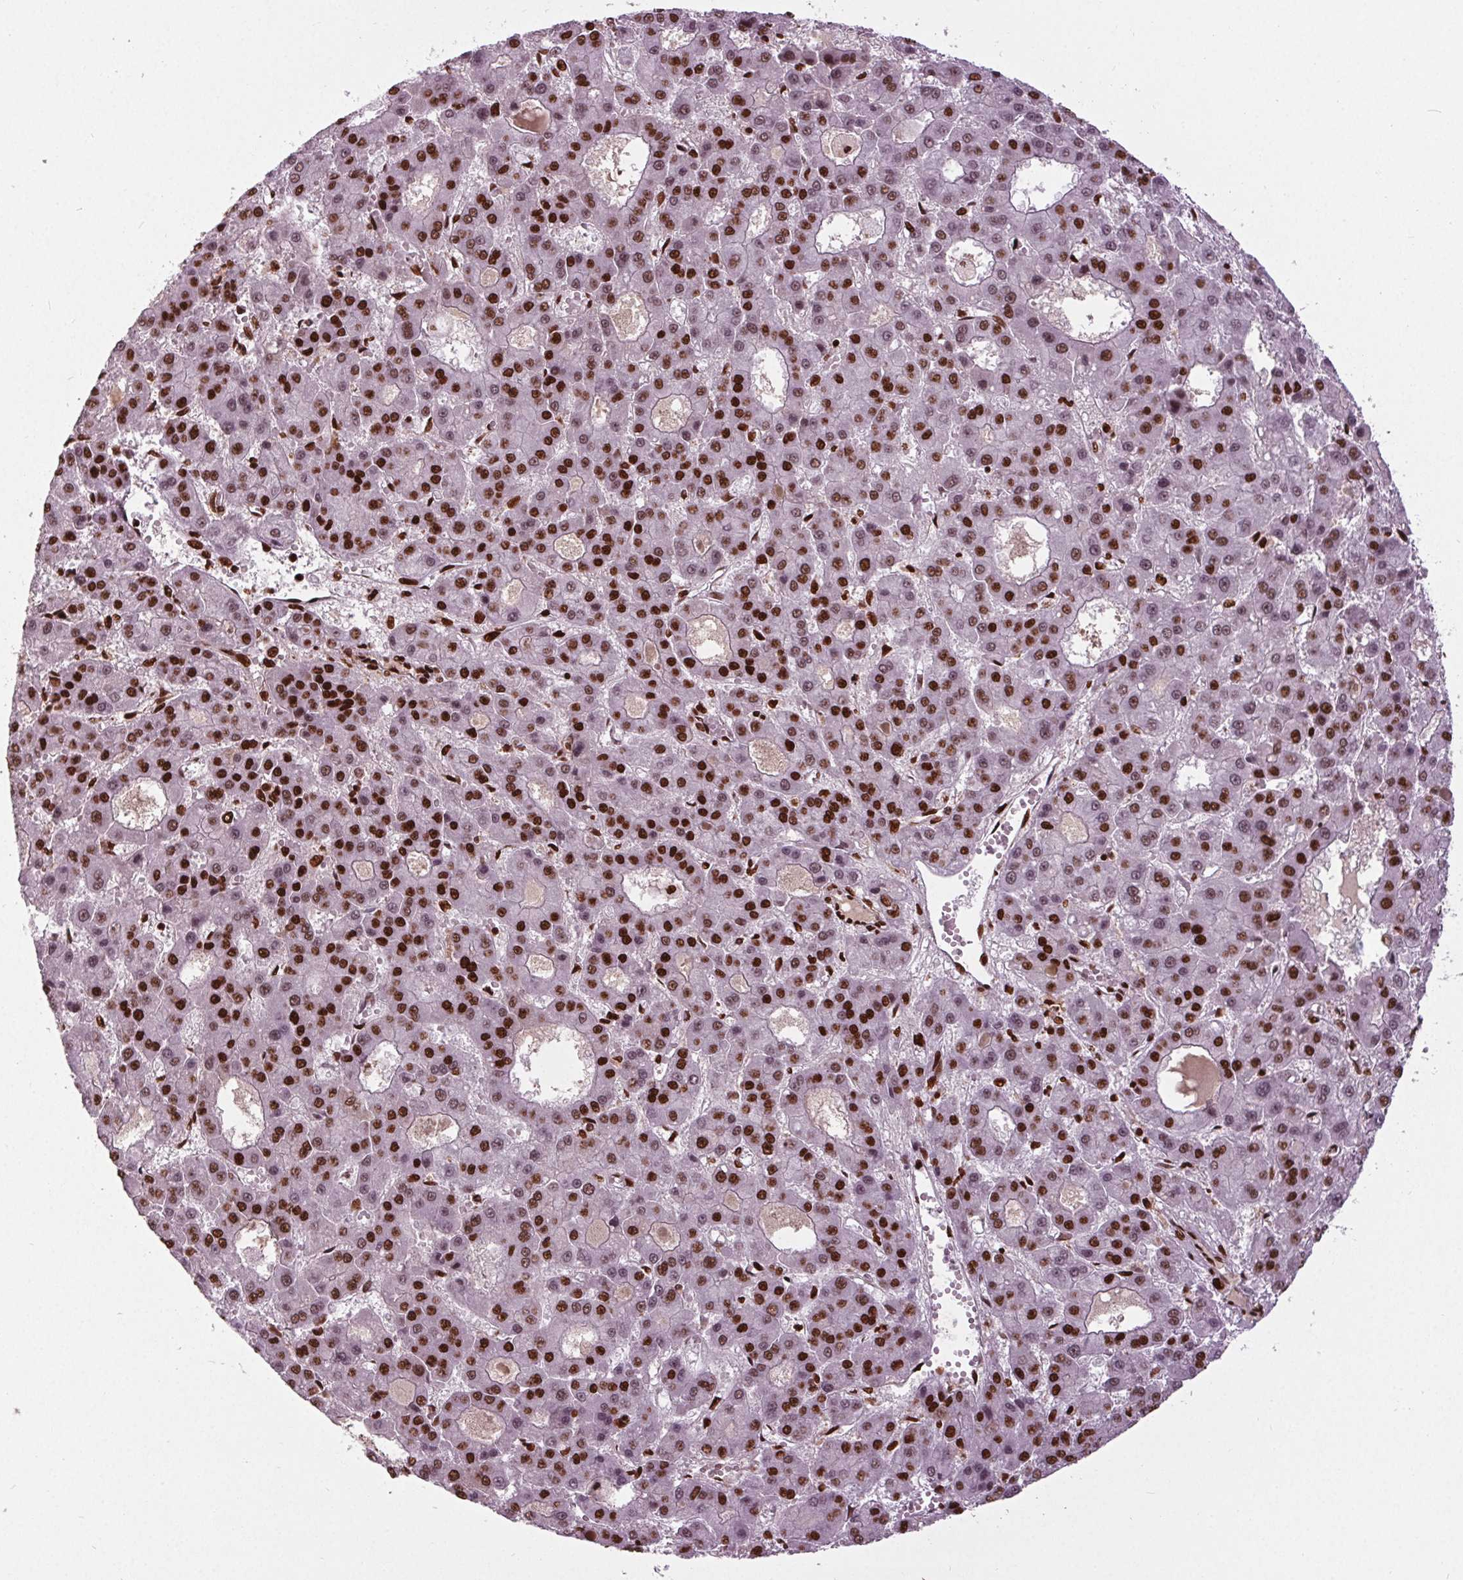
{"staining": {"intensity": "strong", "quantity": "25%-75%", "location": "nuclear"}, "tissue": "liver cancer", "cell_type": "Tumor cells", "image_type": "cancer", "snomed": [{"axis": "morphology", "description": "Carcinoma, Hepatocellular, NOS"}, {"axis": "topography", "description": "Liver"}], "caption": "Protein expression analysis of hepatocellular carcinoma (liver) reveals strong nuclear positivity in about 25%-75% of tumor cells. (Brightfield microscopy of DAB IHC at high magnification).", "gene": "BRD4", "patient": {"sex": "male", "age": 70}}